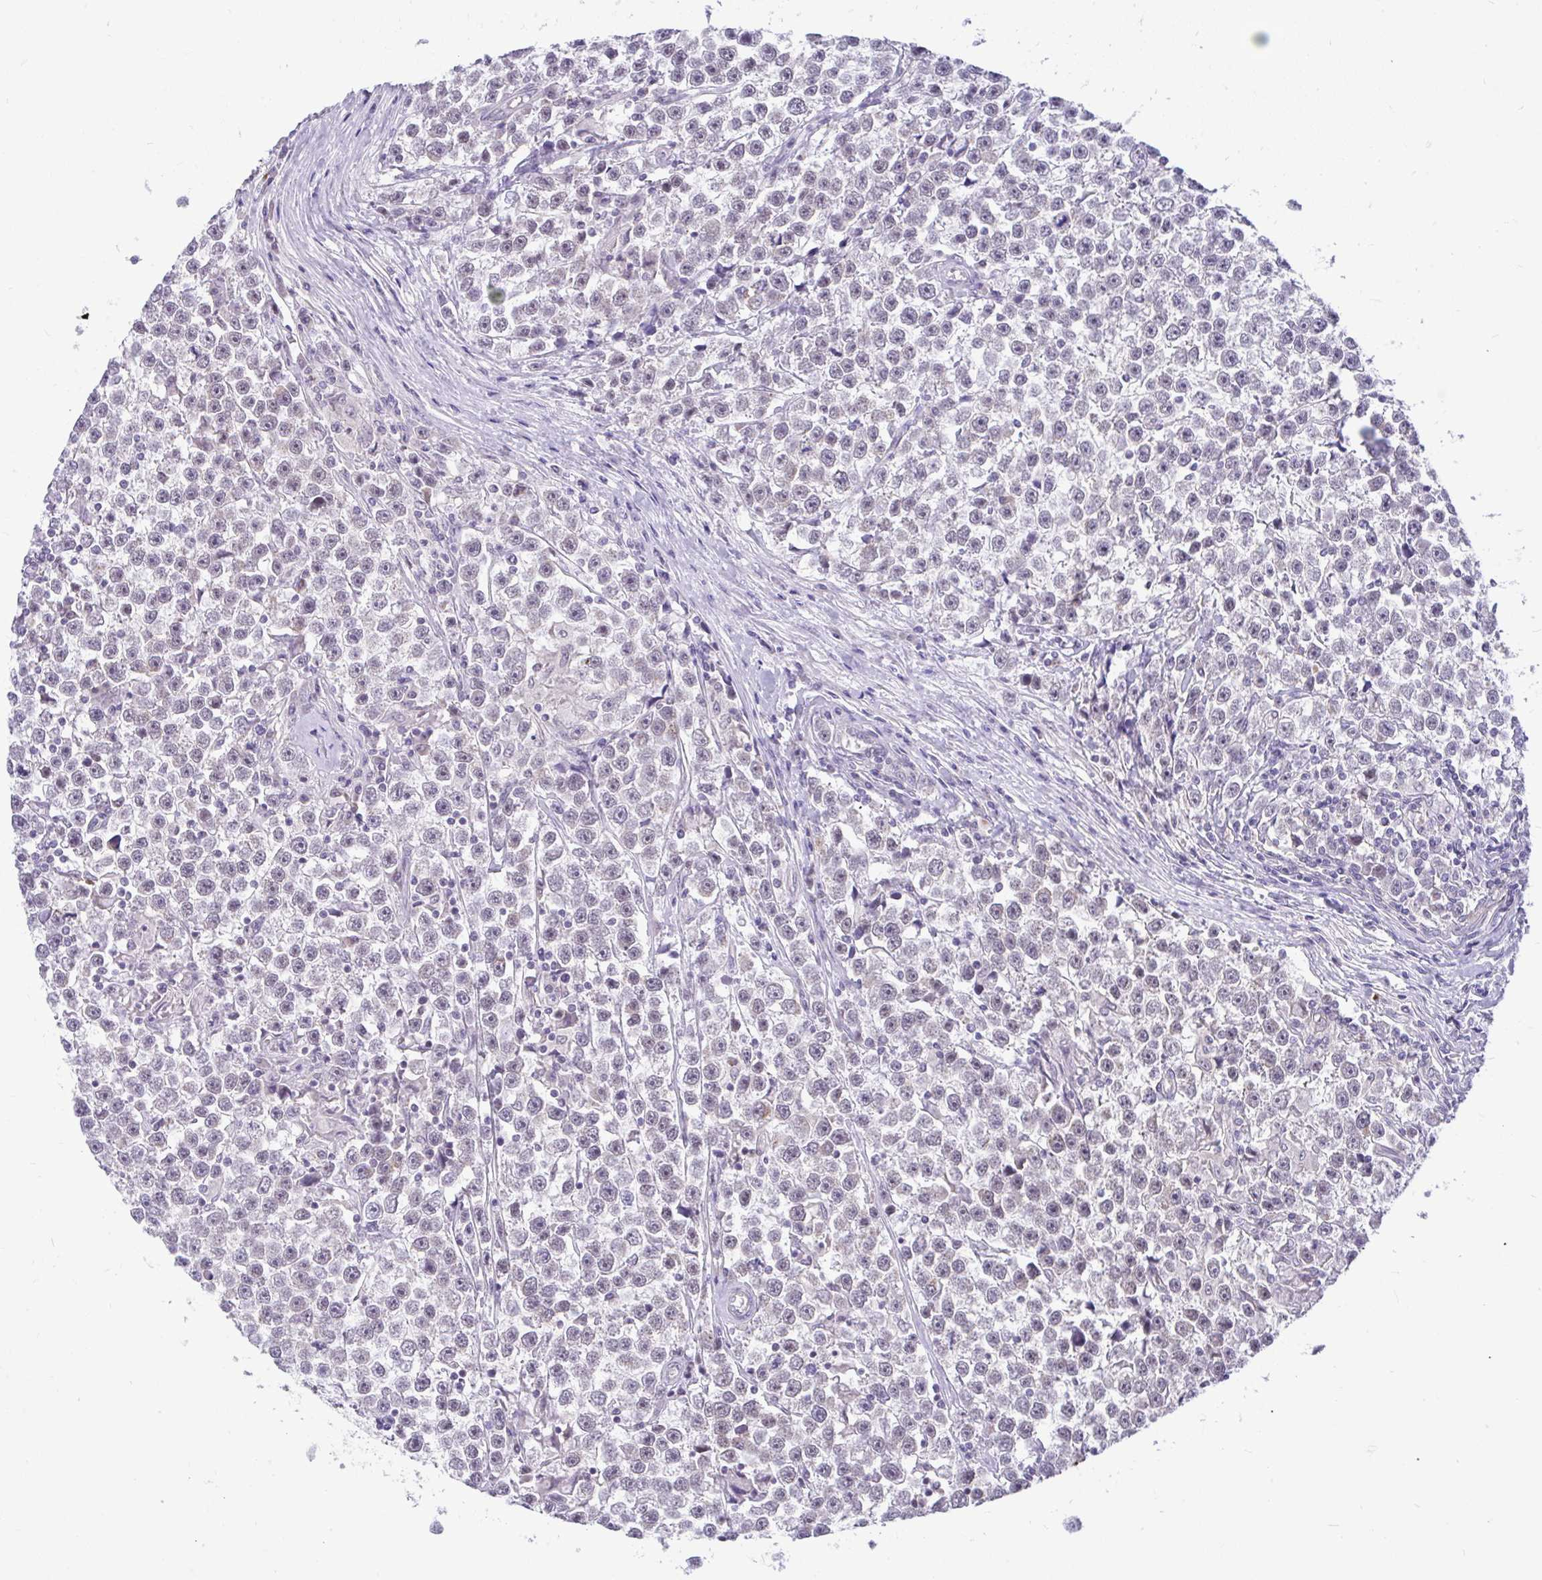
{"staining": {"intensity": "weak", "quantity": "<25%", "location": "cytoplasmic/membranous"}, "tissue": "testis cancer", "cell_type": "Tumor cells", "image_type": "cancer", "snomed": [{"axis": "morphology", "description": "Seminoma, NOS"}, {"axis": "topography", "description": "Testis"}], "caption": "Tumor cells show no significant staining in seminoma (testis). (IHC, brightfield microscopy, high magnification).", "gene": "PYCR2", "patient": {"sex": "male", "age": 31}}